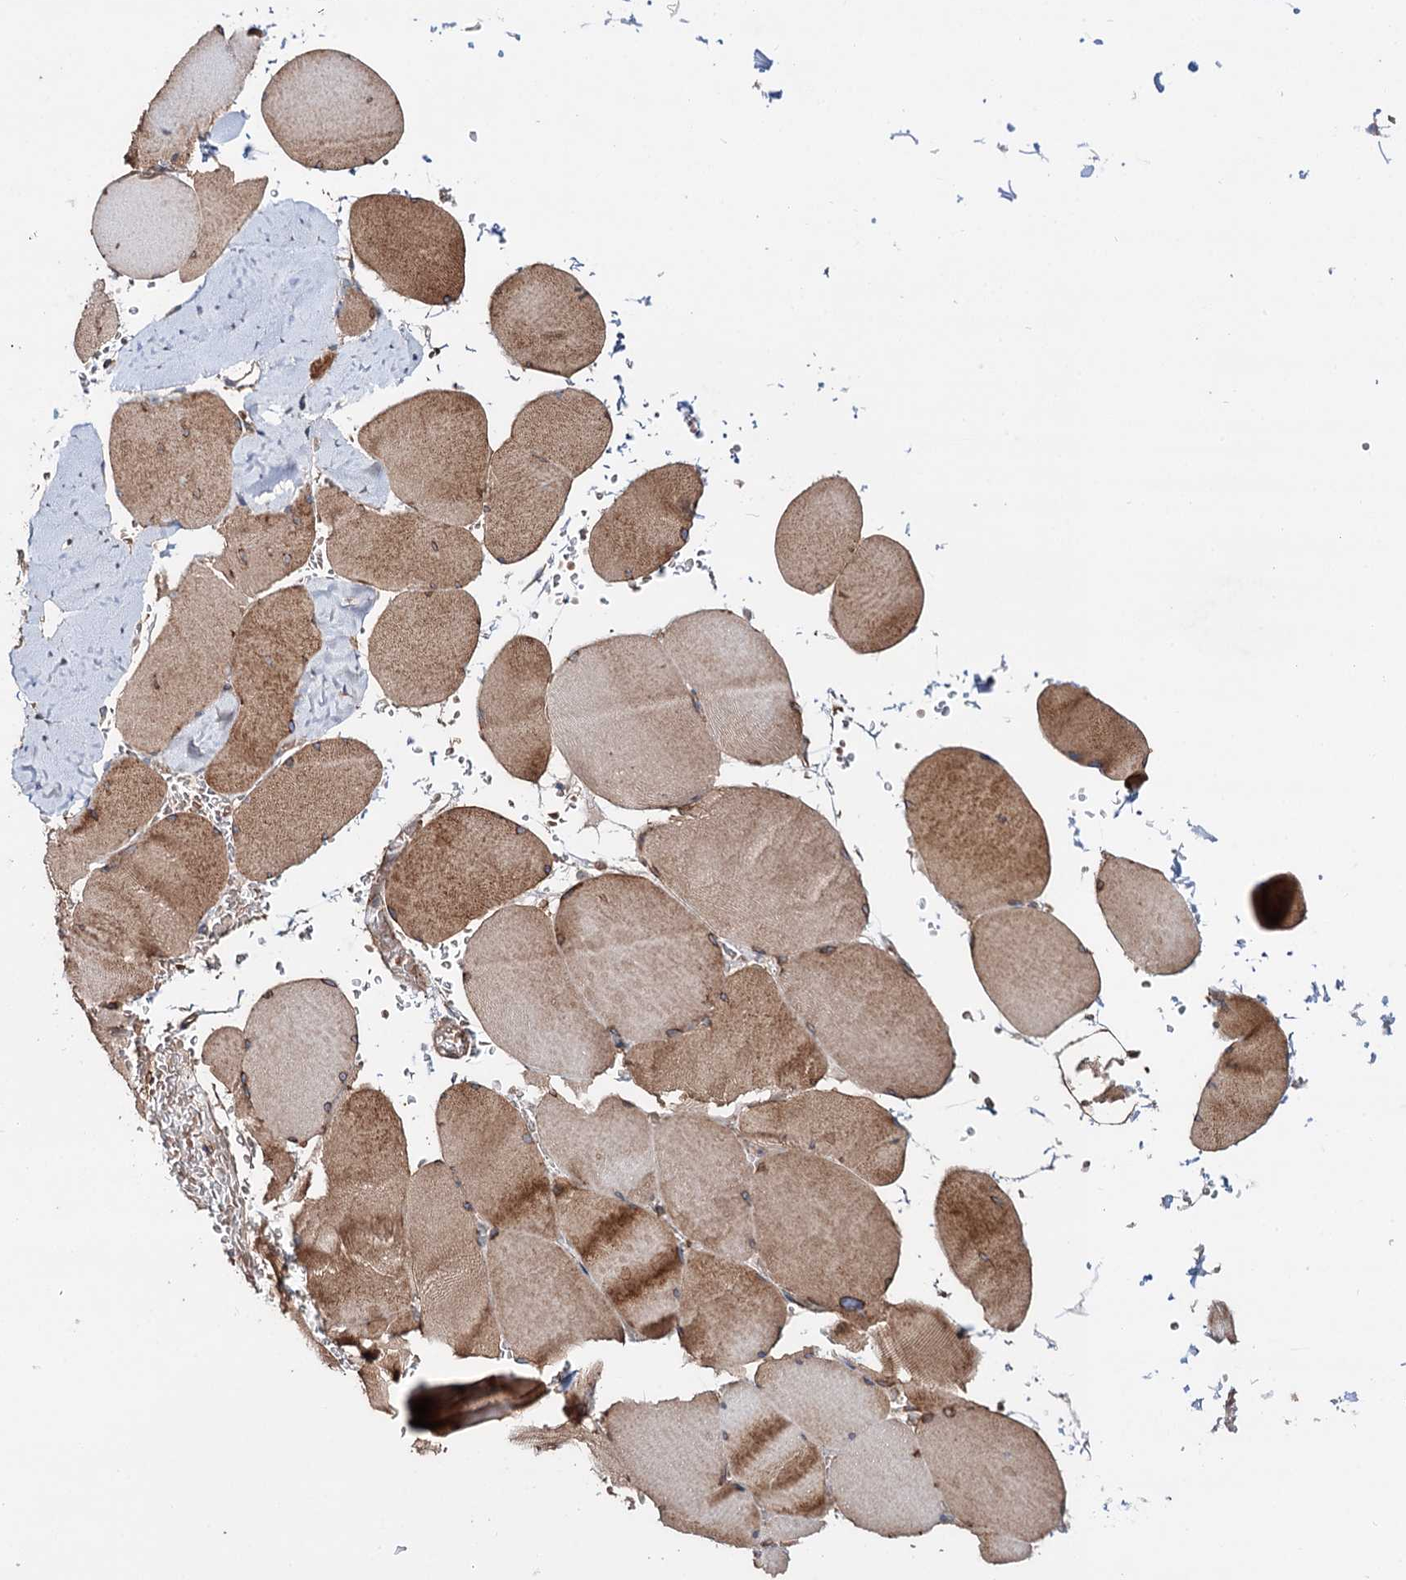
{"staining": {"intensity": "moderate", "quantity": ">75%", "location": "cytoplasmic/membranous"}, "tissue": "skeletal muscle", "cell_type": "Myocytes", "image_type": "normal", "snomed": [{"axis": "morphology", "description": "Normal tissue, NOS"}, {"axis": "topography", "description": "Skeletal muscle"}, {"axis": "topography", "description": "Head-Neck"}], "caption": "An IHC photomicrograph of normal tissue is shown. Protein staining in brown labels moderate cytoplasmic/membranous positivity in skeletal muscle within myocytes.", "gene": "PTDSS2", "patient": {"sex": "male", "age": 66}}